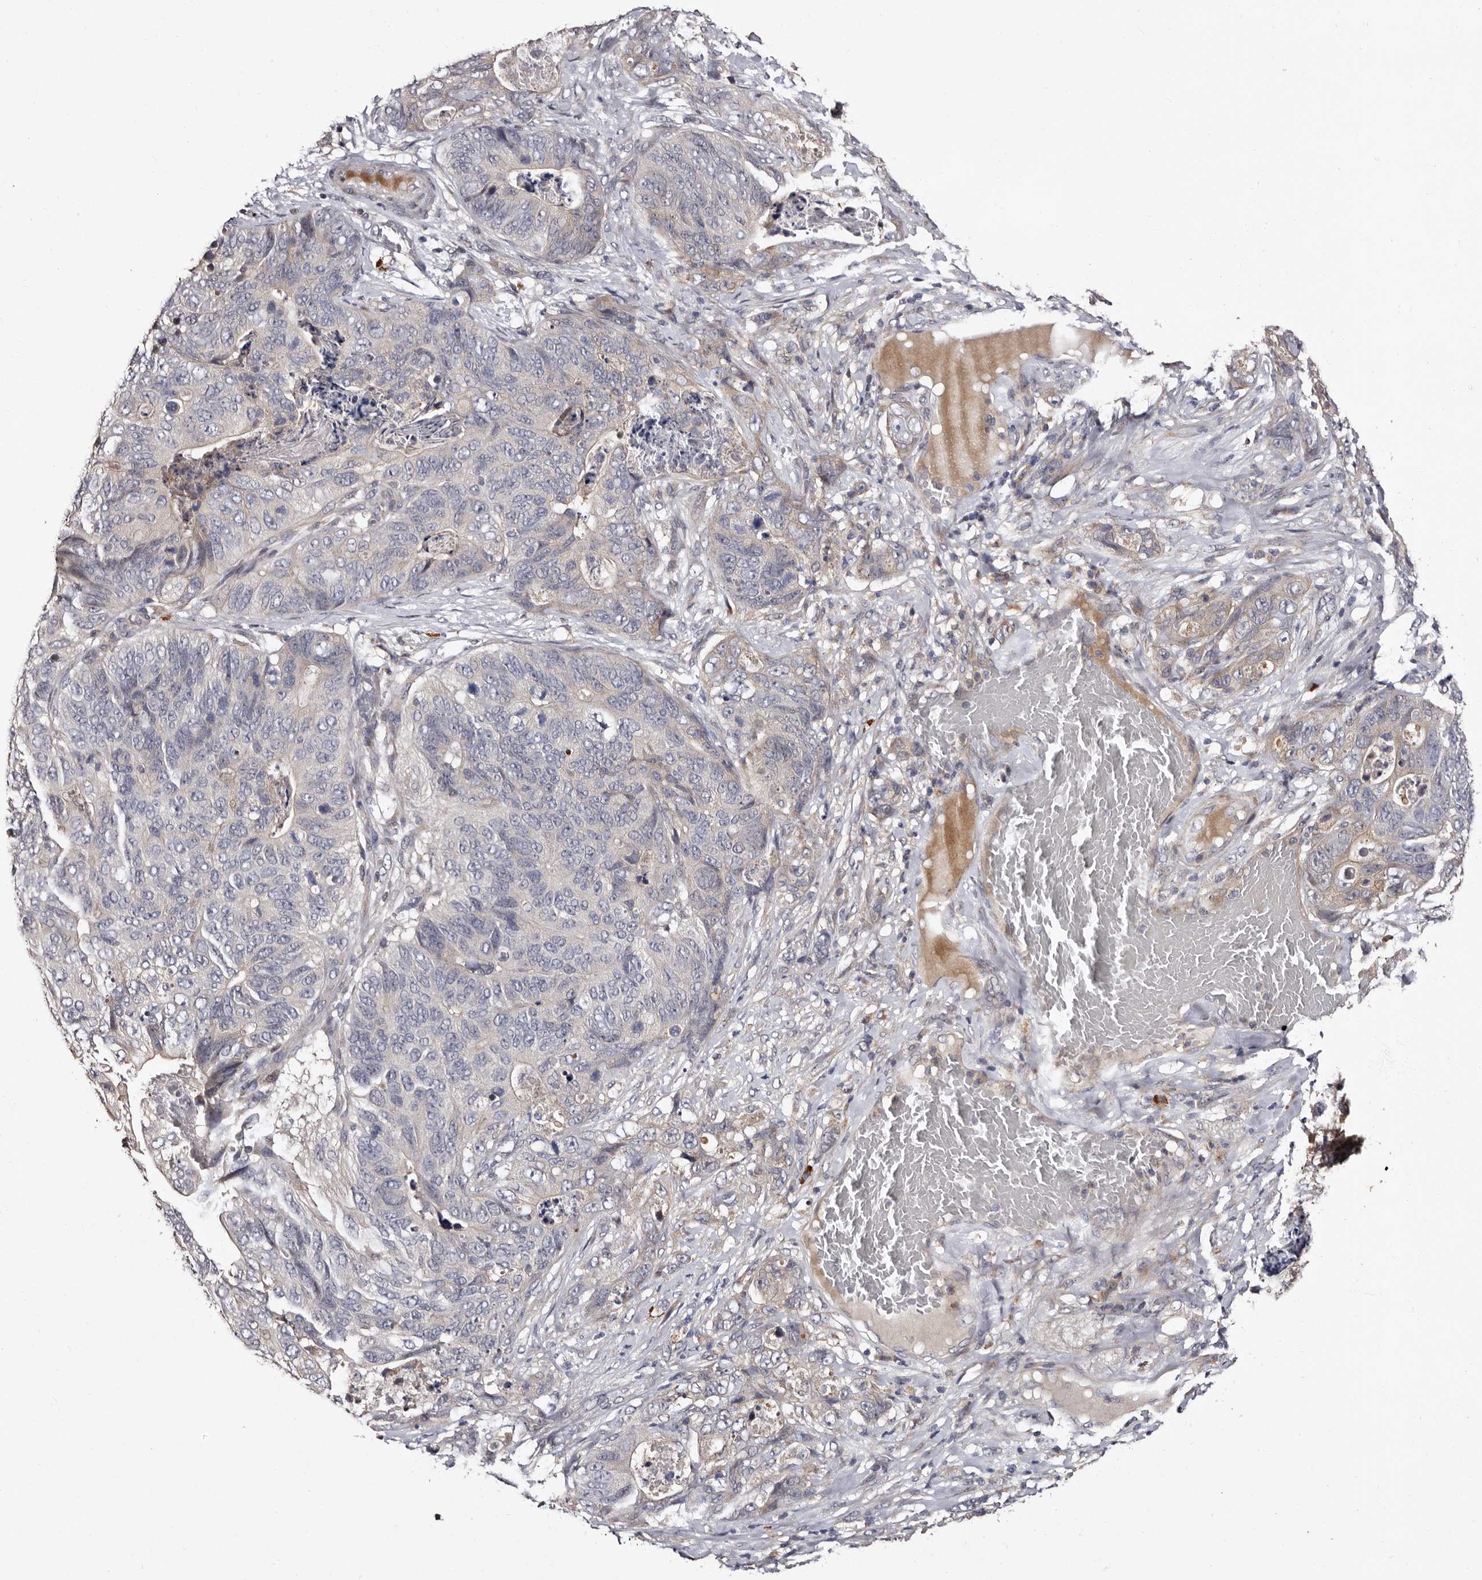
{"staining": {"intensity": "weak", "quantity": "<25%", "location": "cytoplasmic/membranous"}, "tissue": "stomach cancer", "cell_type": "Tumor cells", "image_type": "cancer", "snomed": [{"axis": "morphology", "description": "Normal tissue, NOS"}, {"axis": "morphology", "description": "Adenocarcinoma, NOS"}, {"axis": "topography", "description": "Stomach"}], "caption": "Immunohistochemistry (IHC) image of neoplastic tissue: stomach adenocarcinoma stained with DAB (3,3'-diaminobenzidine) demonstrates no significant protein staining in tumor cells.", "gene": "DNPH1", "patient": {"sex": "female", "age": 89}}